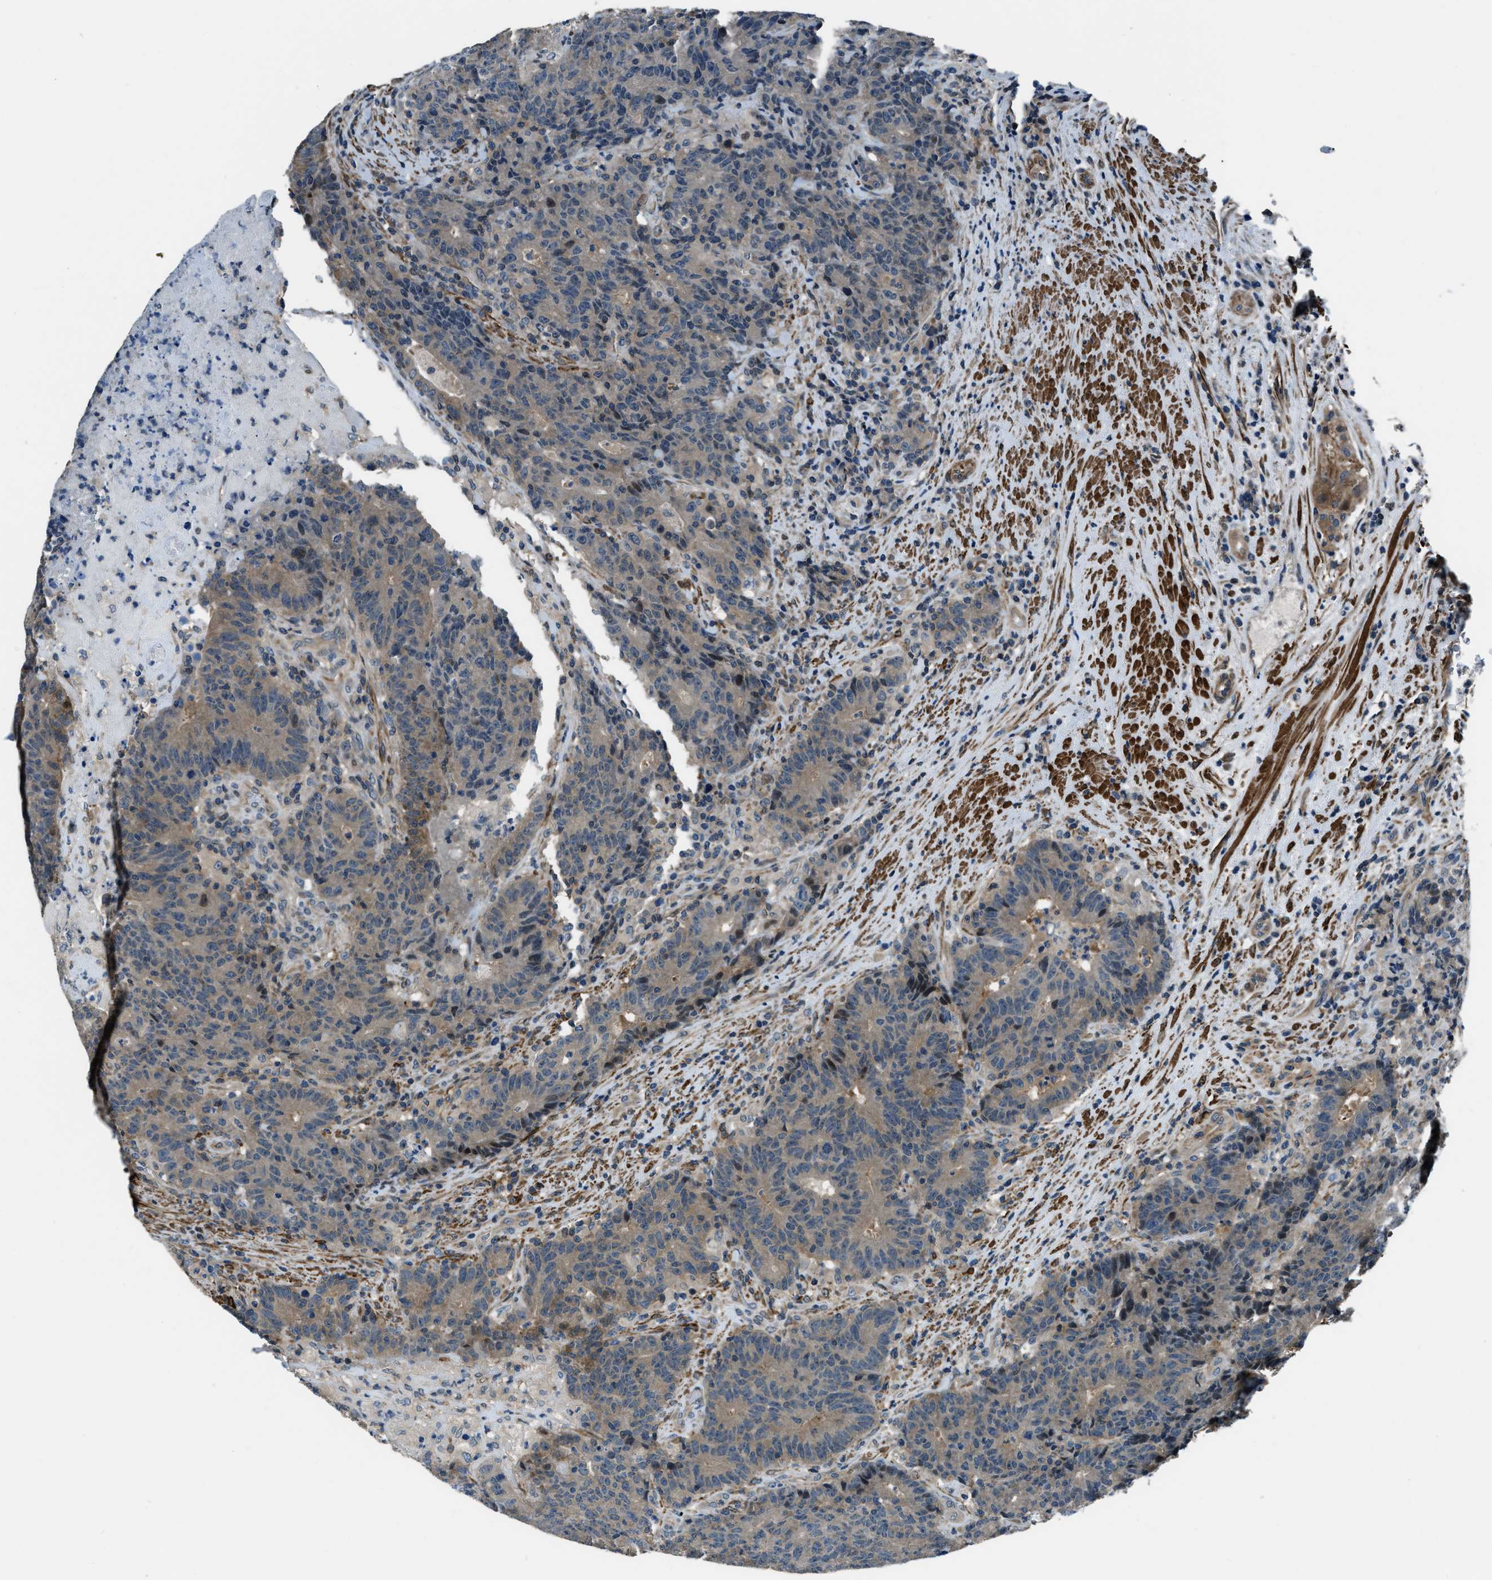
{"staining": {"intensity": "weak", "quantity": ">75%", "location": "cytoplasmic/membranous,nuclear"}, "tissue": "colorectal cancer", "cell_type": "Tumor cells", "image_type": "cancer", "snomed": [{"axis": "morphology", "description": "Normal tissue, NOS"}, {"axis": "morphology", "description": "Adenocarcinoma, NOS"}, {"axis": "topography", "description": "Colon"}], "caption": "Protein expression analysis of human colorectal cancer reveals weak cytoplasmic/membranous and nuclear staining in approximately >75% of tumor cells.", "gene": "NUDCD3", "patient": {"sex": "female", "age": 75}}